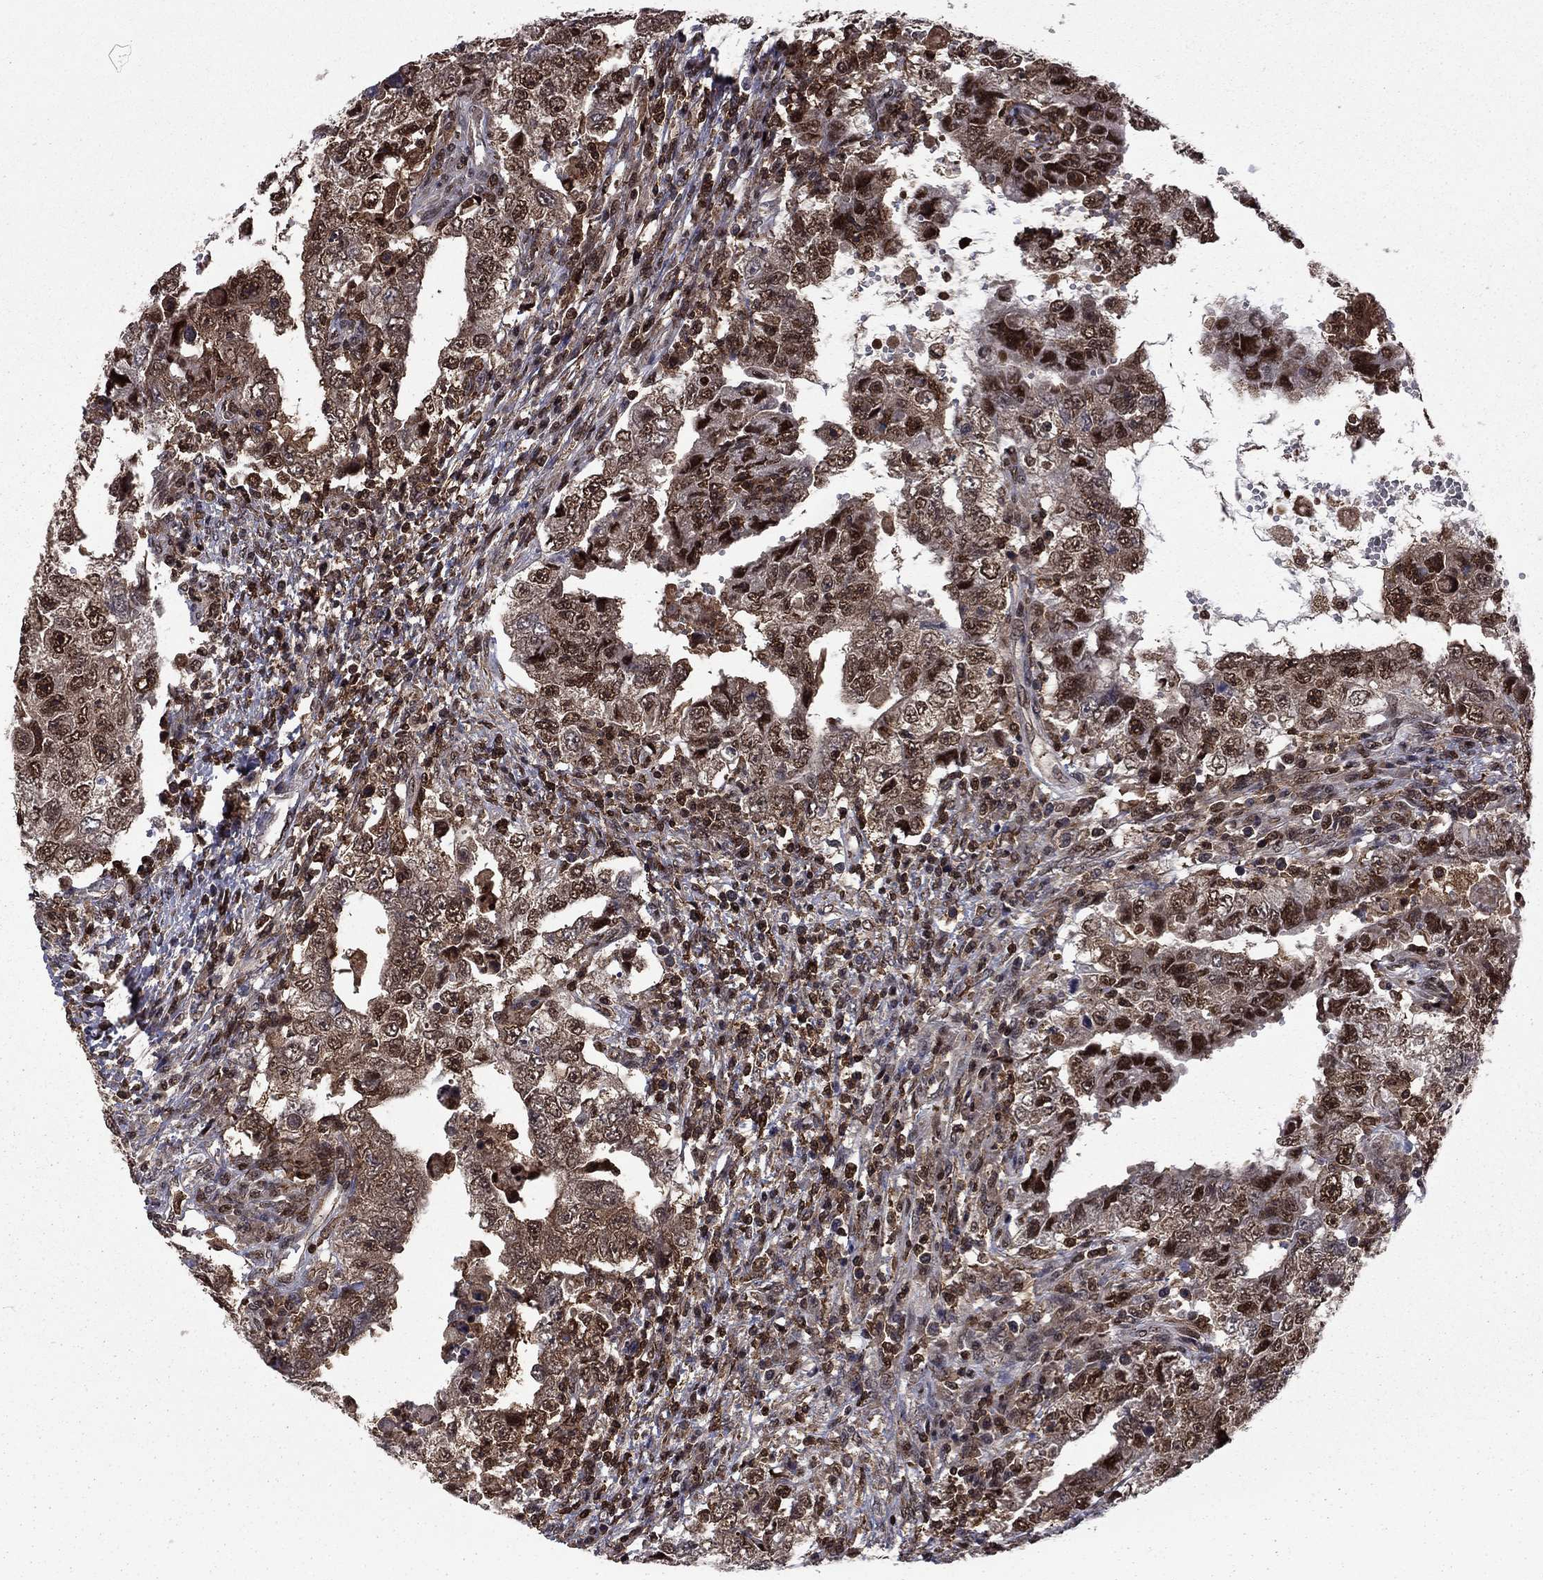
{"staining": {"intensity": "strong", "quantity": "25%-75%", "location": "nuclear"}, "tissue": "testis cancer", "cell_type": "Tumor cells", "image_type": "cancer", "snomed": [{"axis": "morphology", "description": "Carcinoma, Embryonal, NOS"}, {"axis": "topography", "description": "Testis"}], "caption": "This histopathology image displays IHC staining of human embryonal carcinoma (testis), with high strong nuclear staining in about 25%-75% of tumor cells.", "gene": "PSMD2", "patient": {"sex": "male", "age": 26}}